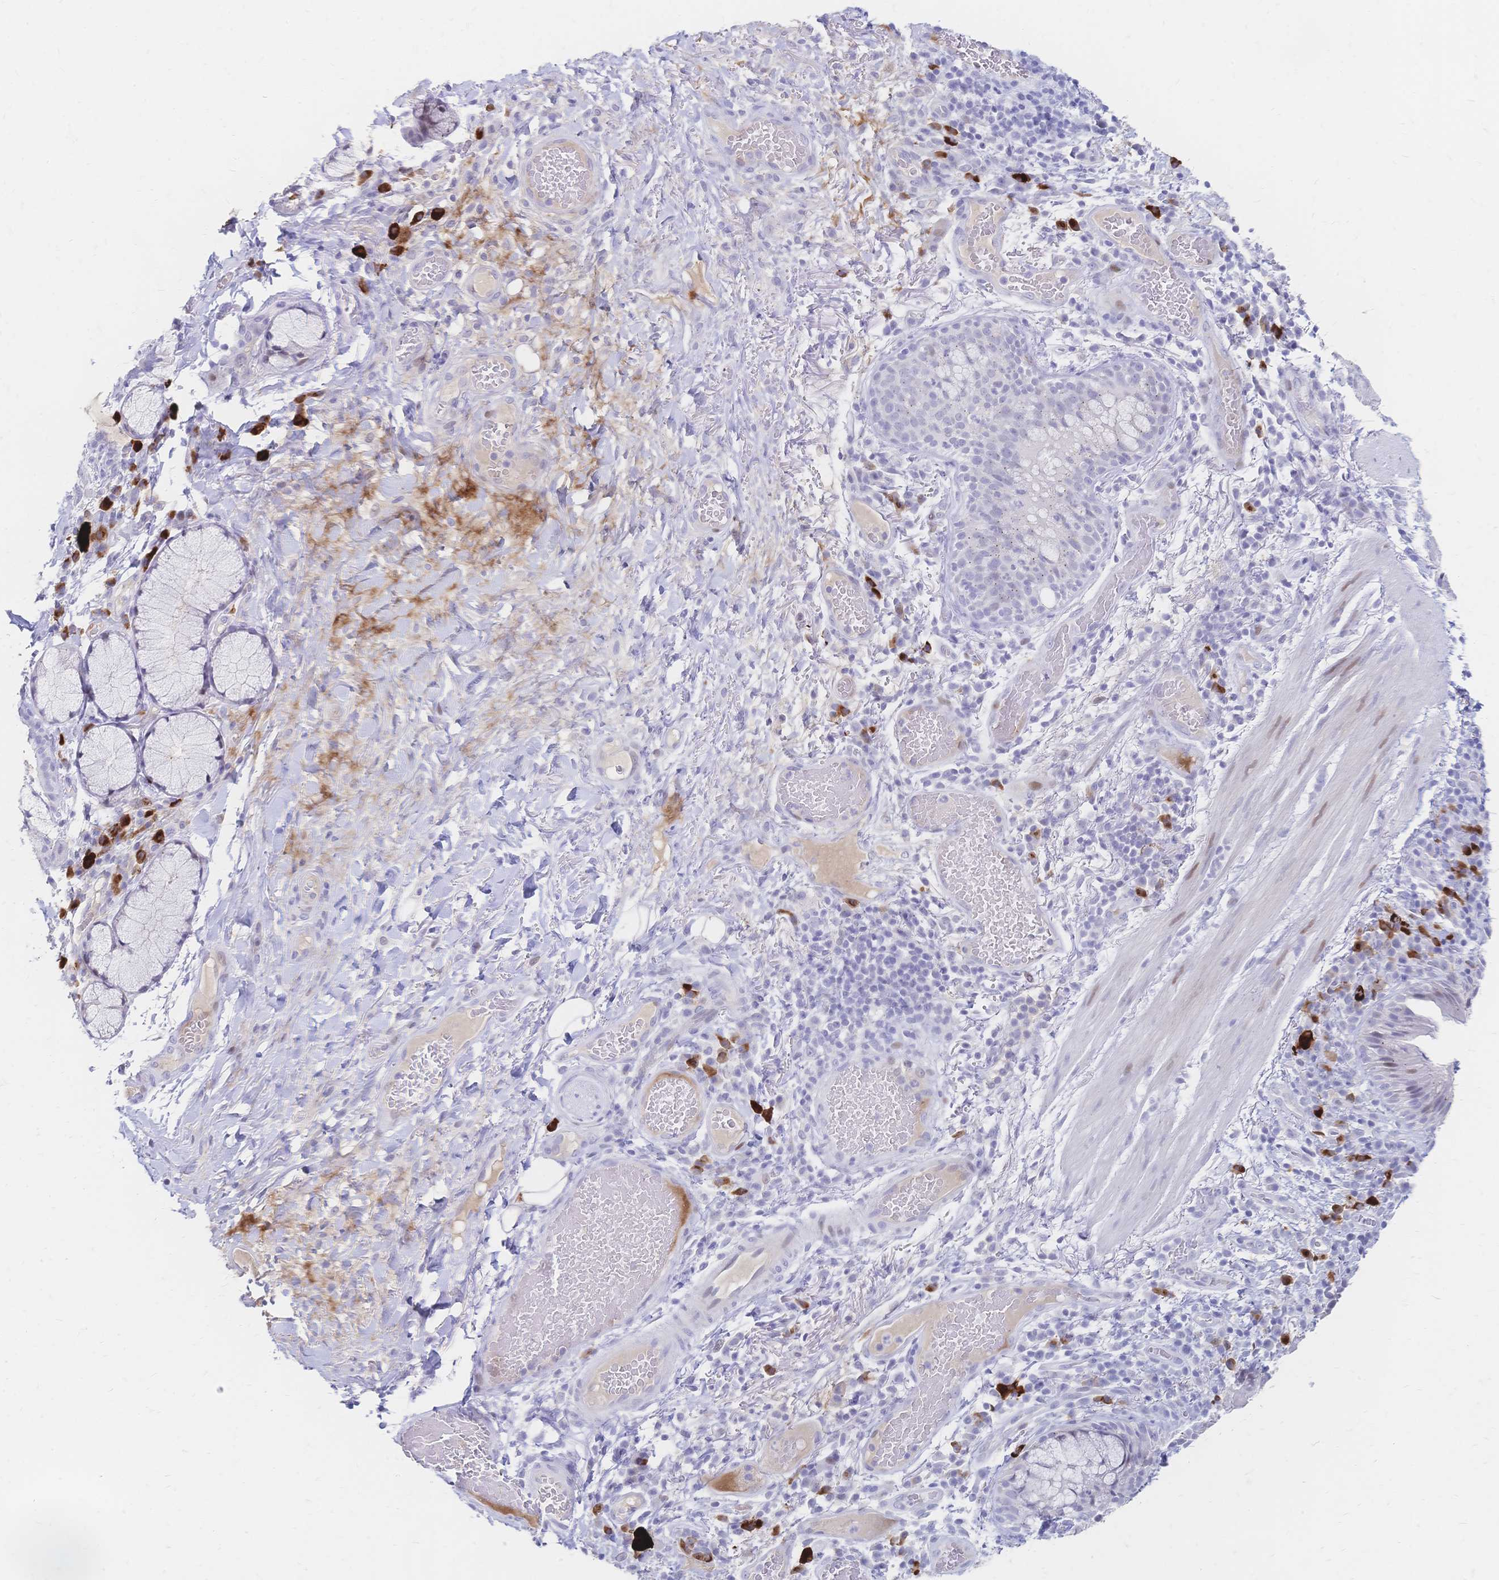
{"staining": {"intensity": "negative", "quantity": "none", "location": "none"}, "tissue": "bronchus", "cell_type": "Respiratory epithelial cells", "image_type": "normal", "snomed": [{"axis": "morphology", "description": "Normal tissue, NOS"}, {"axis": "topography", "description": "Lymph node"}, {"axis": "topography", "description": "Bronchus"}], "caption": "Immunohistochemistry (IHC) micrograph of benign bronchus: bronchus stained with DAB reveals no significant protein expression in respiratory epithelial cells. Nuclei are stained in blue.", "gene": "PSORS1C2", "patient": {"sex": "male", "age": 56}}